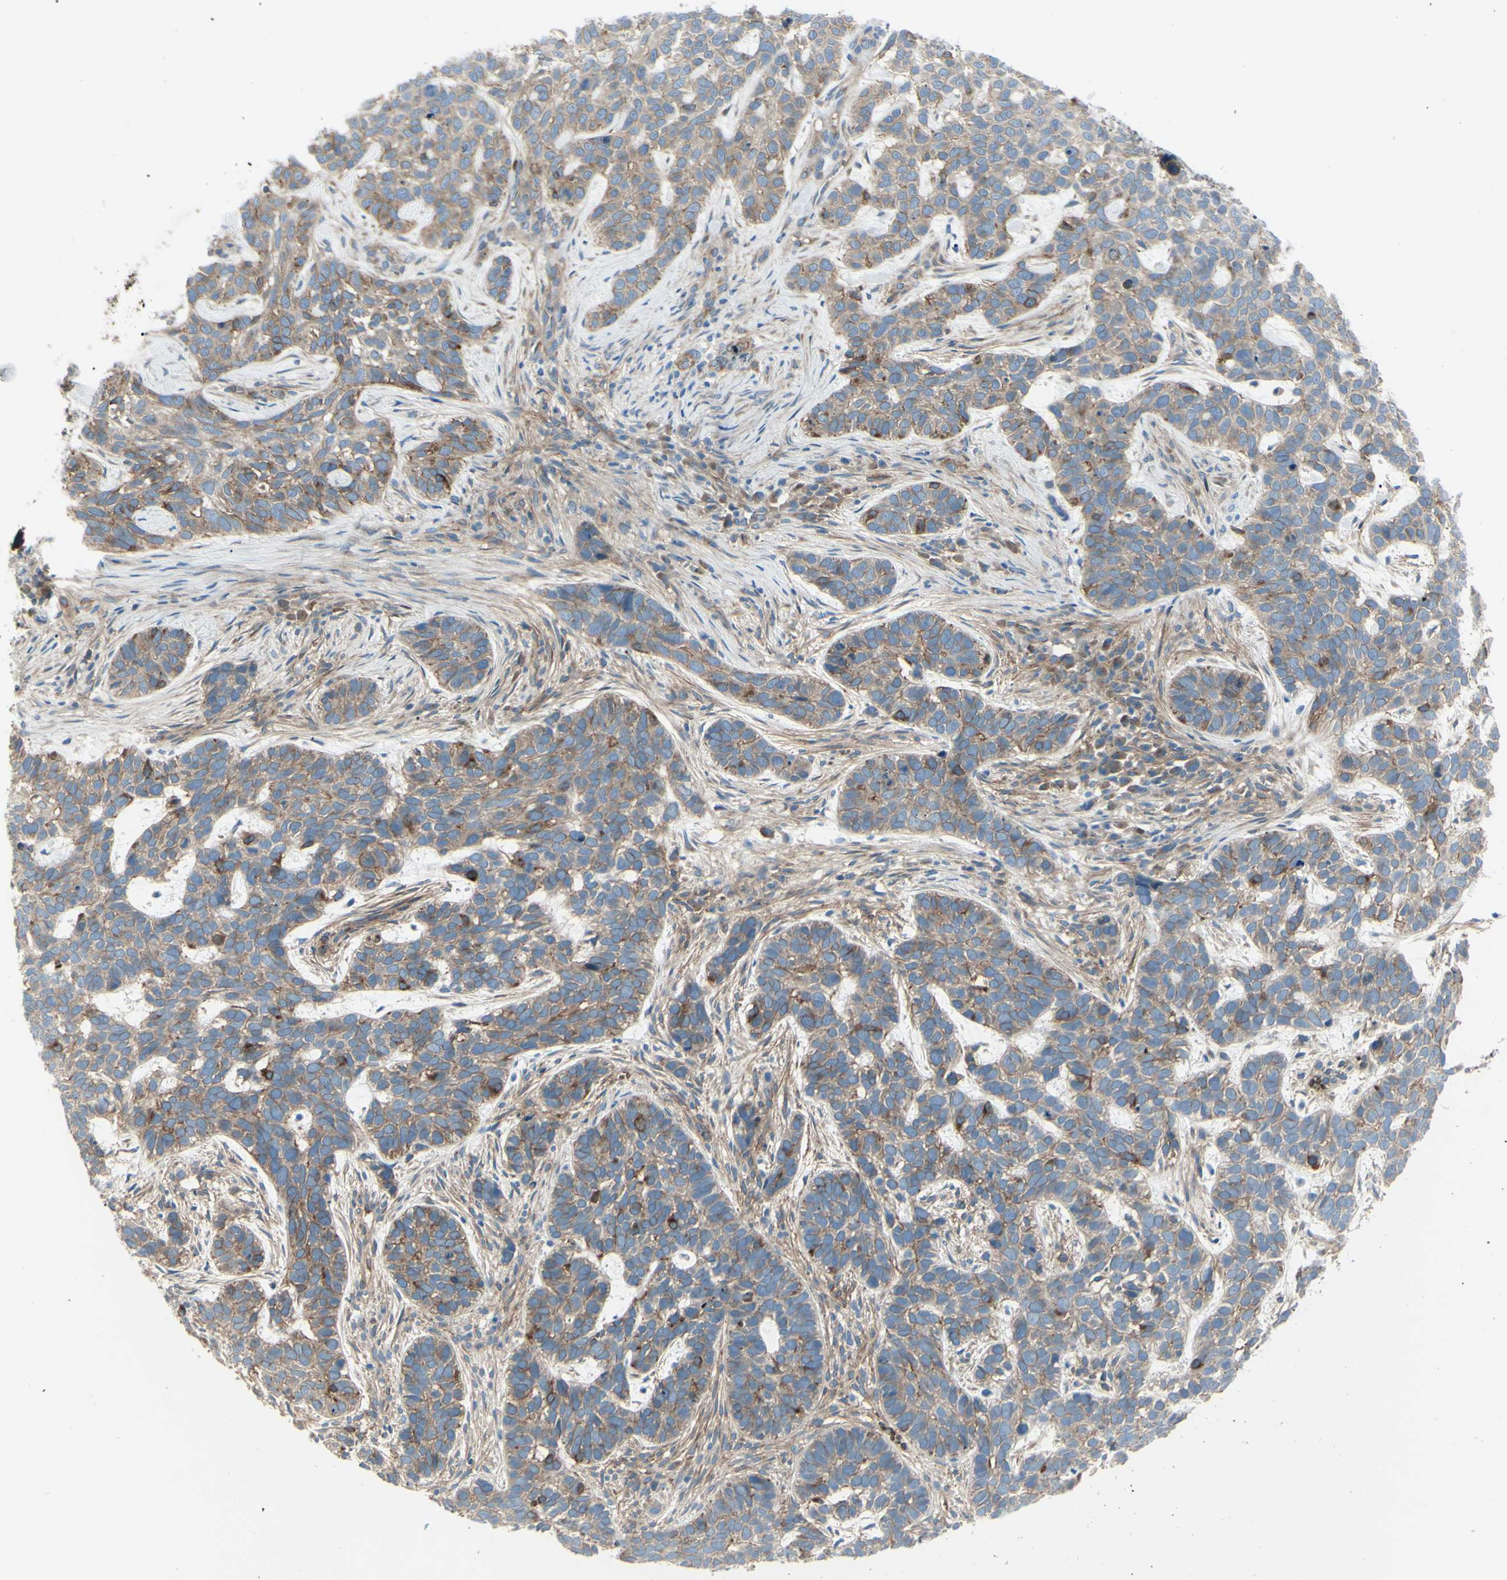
{"staining": {"intensity": "weak", "quantity": ">75%", "location": "cytoplasmic/membranous"}, "tissue": "skin cancer", "cell_type": "Tumor cells", "image_type": "cancer", "snomed": [{"axis": "morphology", "description": "Basal cell carcinoma"}, {"axis": "topography", "description": "Skin"}], "caption": "IHC (DAB) staining of skin cancer shows weak cytoplasmic/membranous protein positivity in approximately >75% of tumor cells.", "gene": "PCDHGA2", "patient": {"sex": "male", "age": 87}}